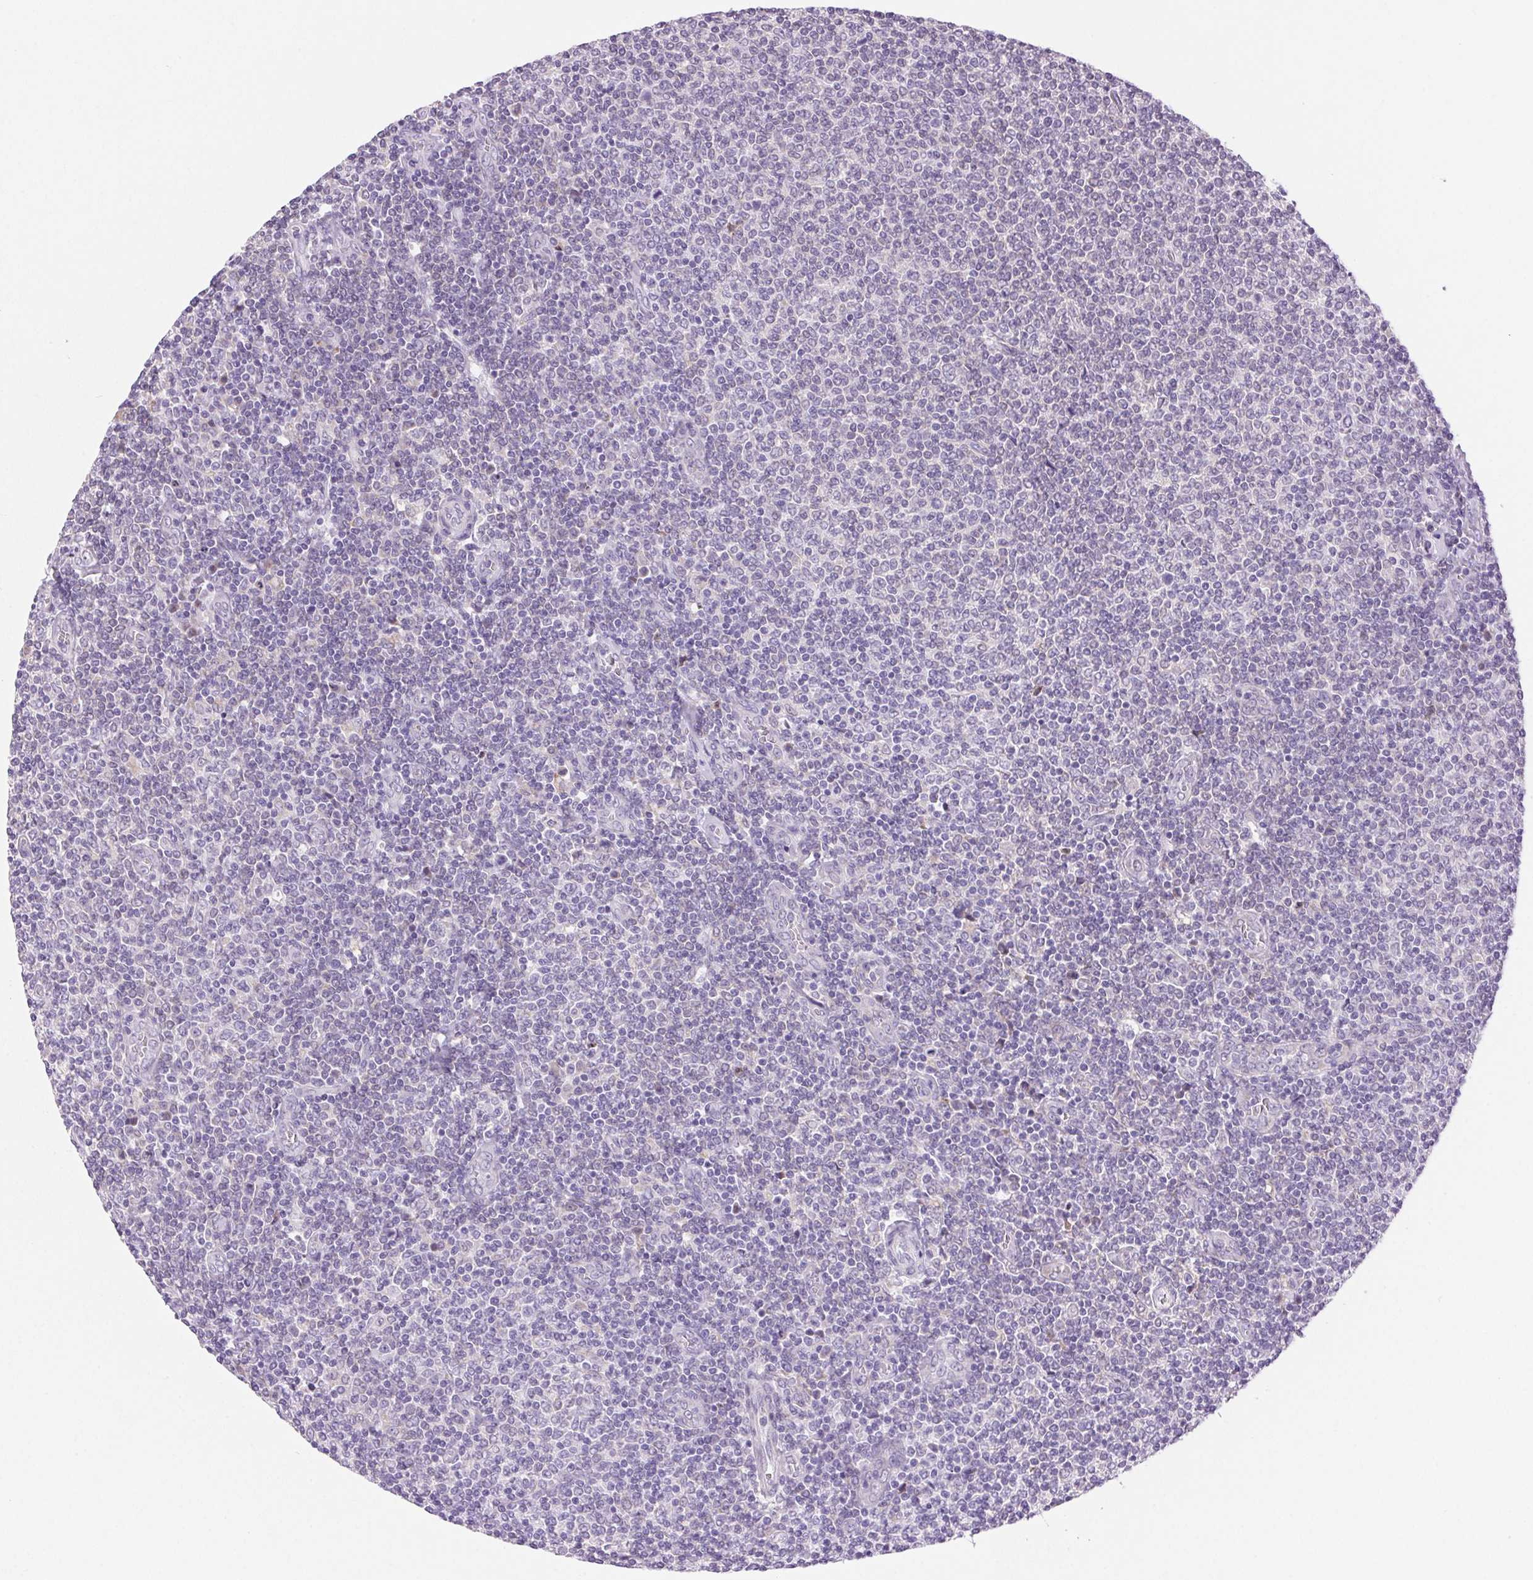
{"staining": {"intensity": "negative", "quantity": "none", "location": "none"}, "tissue": "lymphoma", "cell_type": "Tumor cells", "image_type": "cancer", "snomed": [{"axis": "morphology", "description": "Malignant lymphoma, non-Hodgkin's type, Low grade"}, {"axis": "topography", "description": "Lymph node"}], "caption": "This image is of low-grade malignant lymphoma, non-Hodgkin's type stained with IHC to label a protein in brown with the nuclei are counter-stained blue. There is no positivity in tumor cells. Brightfield microscopy of immunohistochemistry stained with DAB (brown) and hematoxylin (blue), captured at high magnification.", "gene": "ARHGAP11B", "patient": {"sex": "male", "age": 52}}